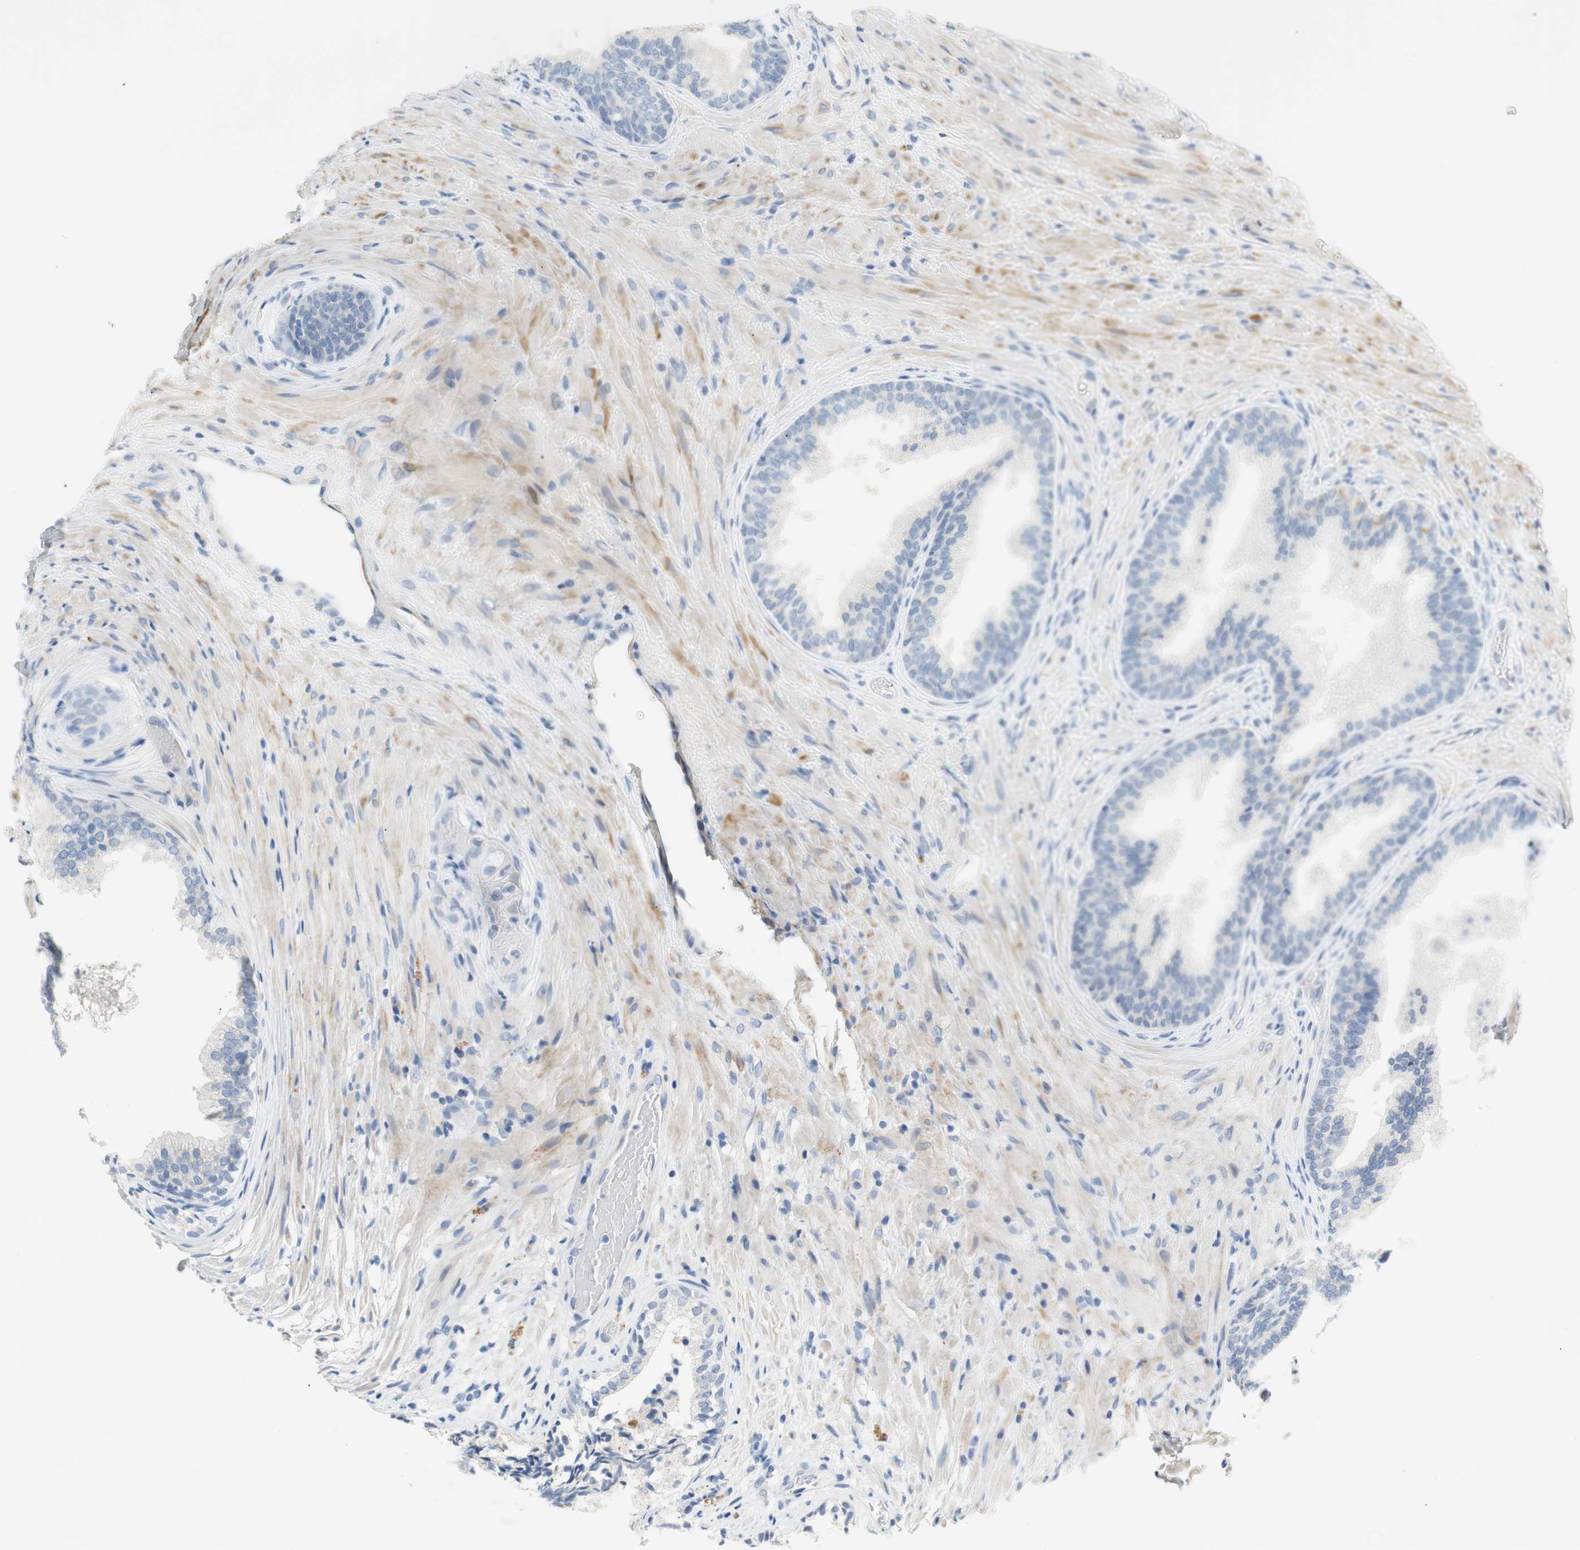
{"staining": {"intensity": "negative", "quantity": "none", "location": "none"}, "tissue": "prostate", "cell_type": "Glandular cells", "image_type": "normal", "snomed": [{"axis": "morphology", "description": "Normal tissue, NOS"}, {"axis": "topography", "description": "Prostate"}], "caption": "Immunohistochemistry photomicrograph of benign prostate: prostate stained with DAB (3,3'-diaminobenzidine) reveals no significant protein staining in glandular cells. (DAB immunohistochemistry, high magnification).", "gene": "CCM2L", "patient": {"sex": "male", "age": 76}}